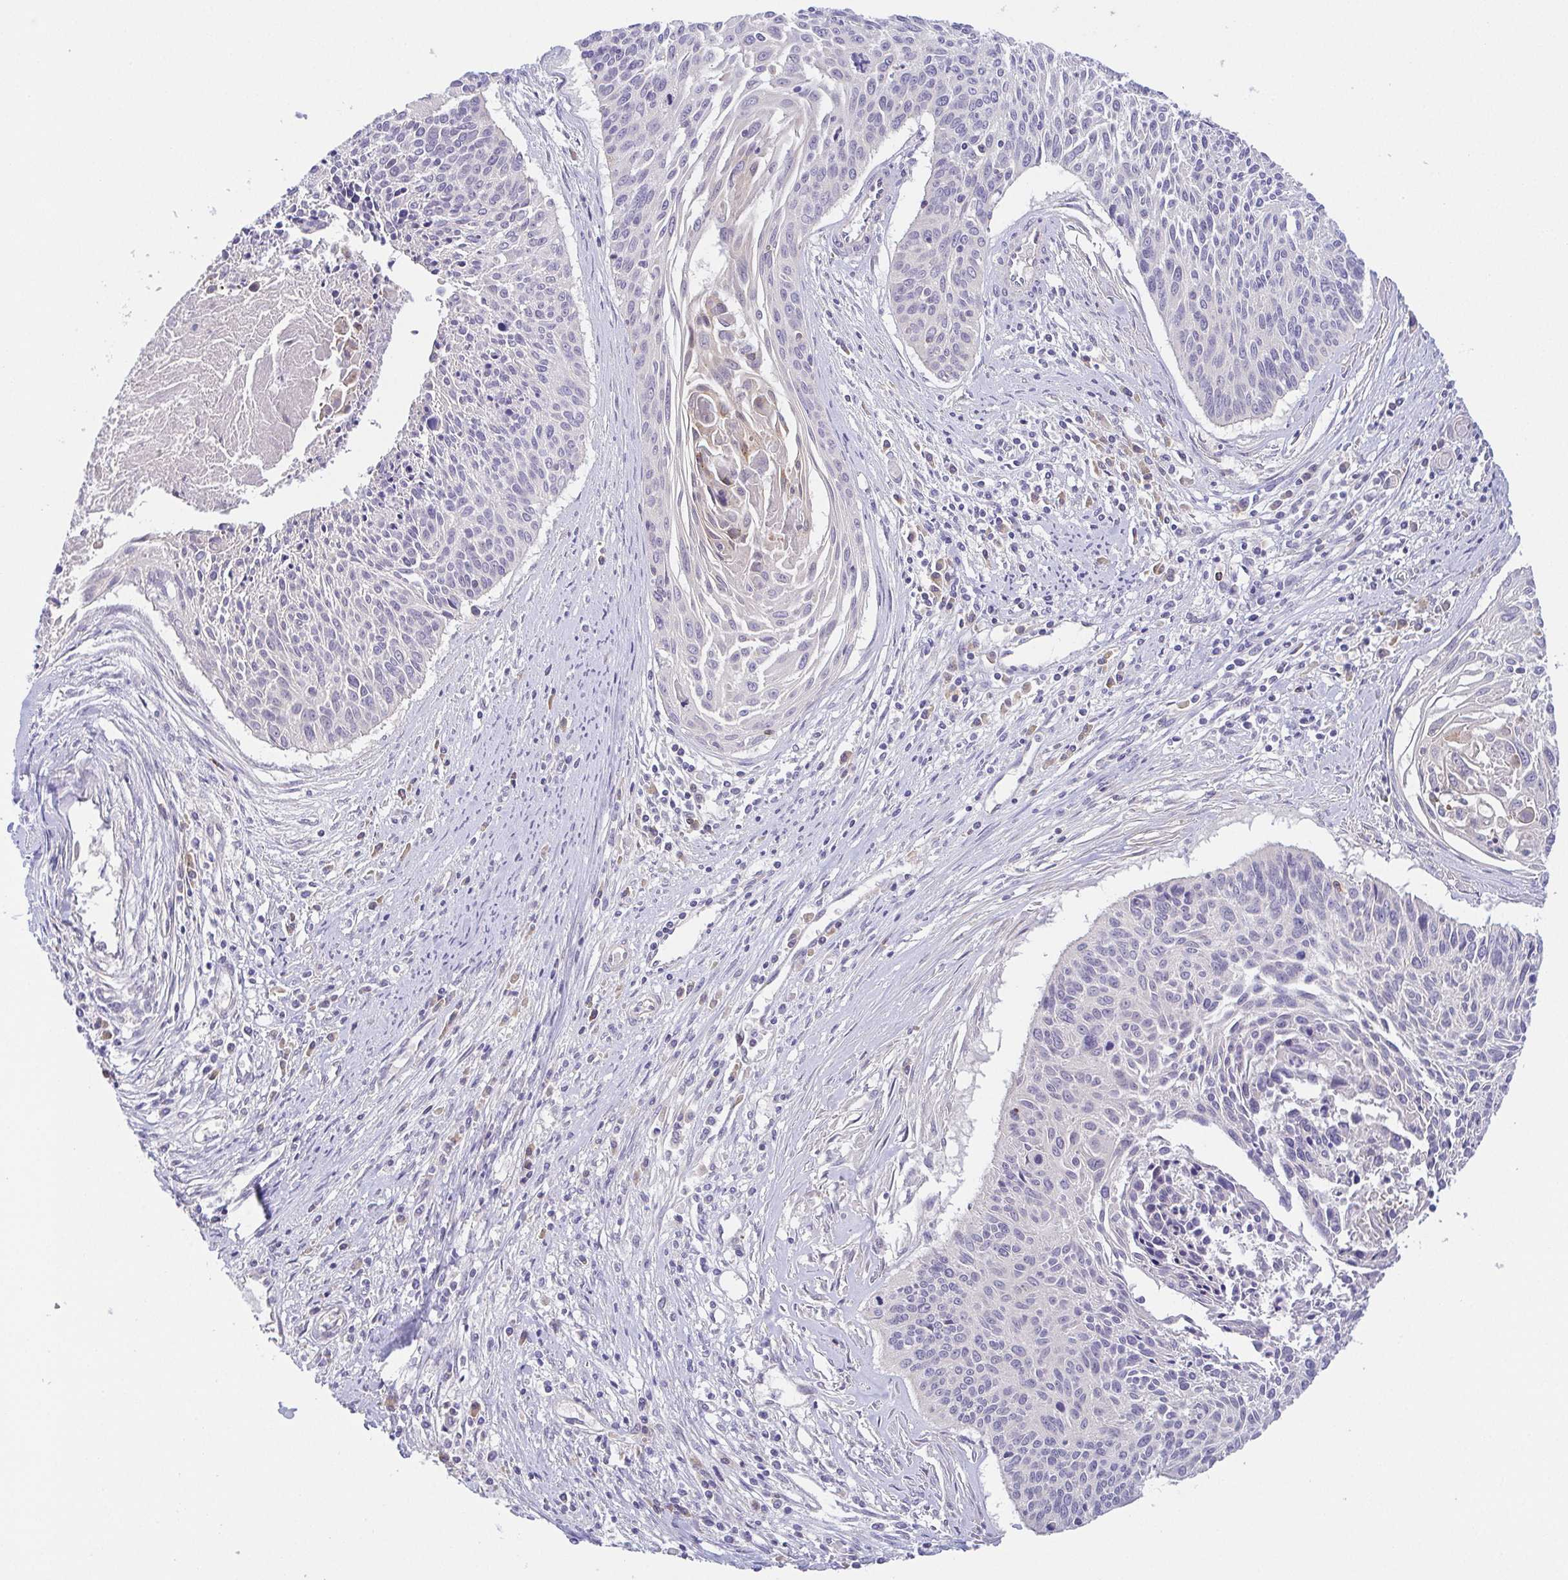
{"staining": {"intensity": "negative", "quantity": "none", "location": "none"}, "tissue": "cervical cancer", "cell_type": "Tumor cells", "image_type": "cancer", "snomed": [{"axis": "morphology", "description": "Squamous cell carcinoma, NOS"}, {"axis": "topography", "description": "Cervix"}], "caption": "Cervical squamous cell carcinoma stained for a protein using immunohistochemistry reveals no staining tumor cells.", "gene": "BCL2L1", "patient": {"sex": "female", "age": 55}}